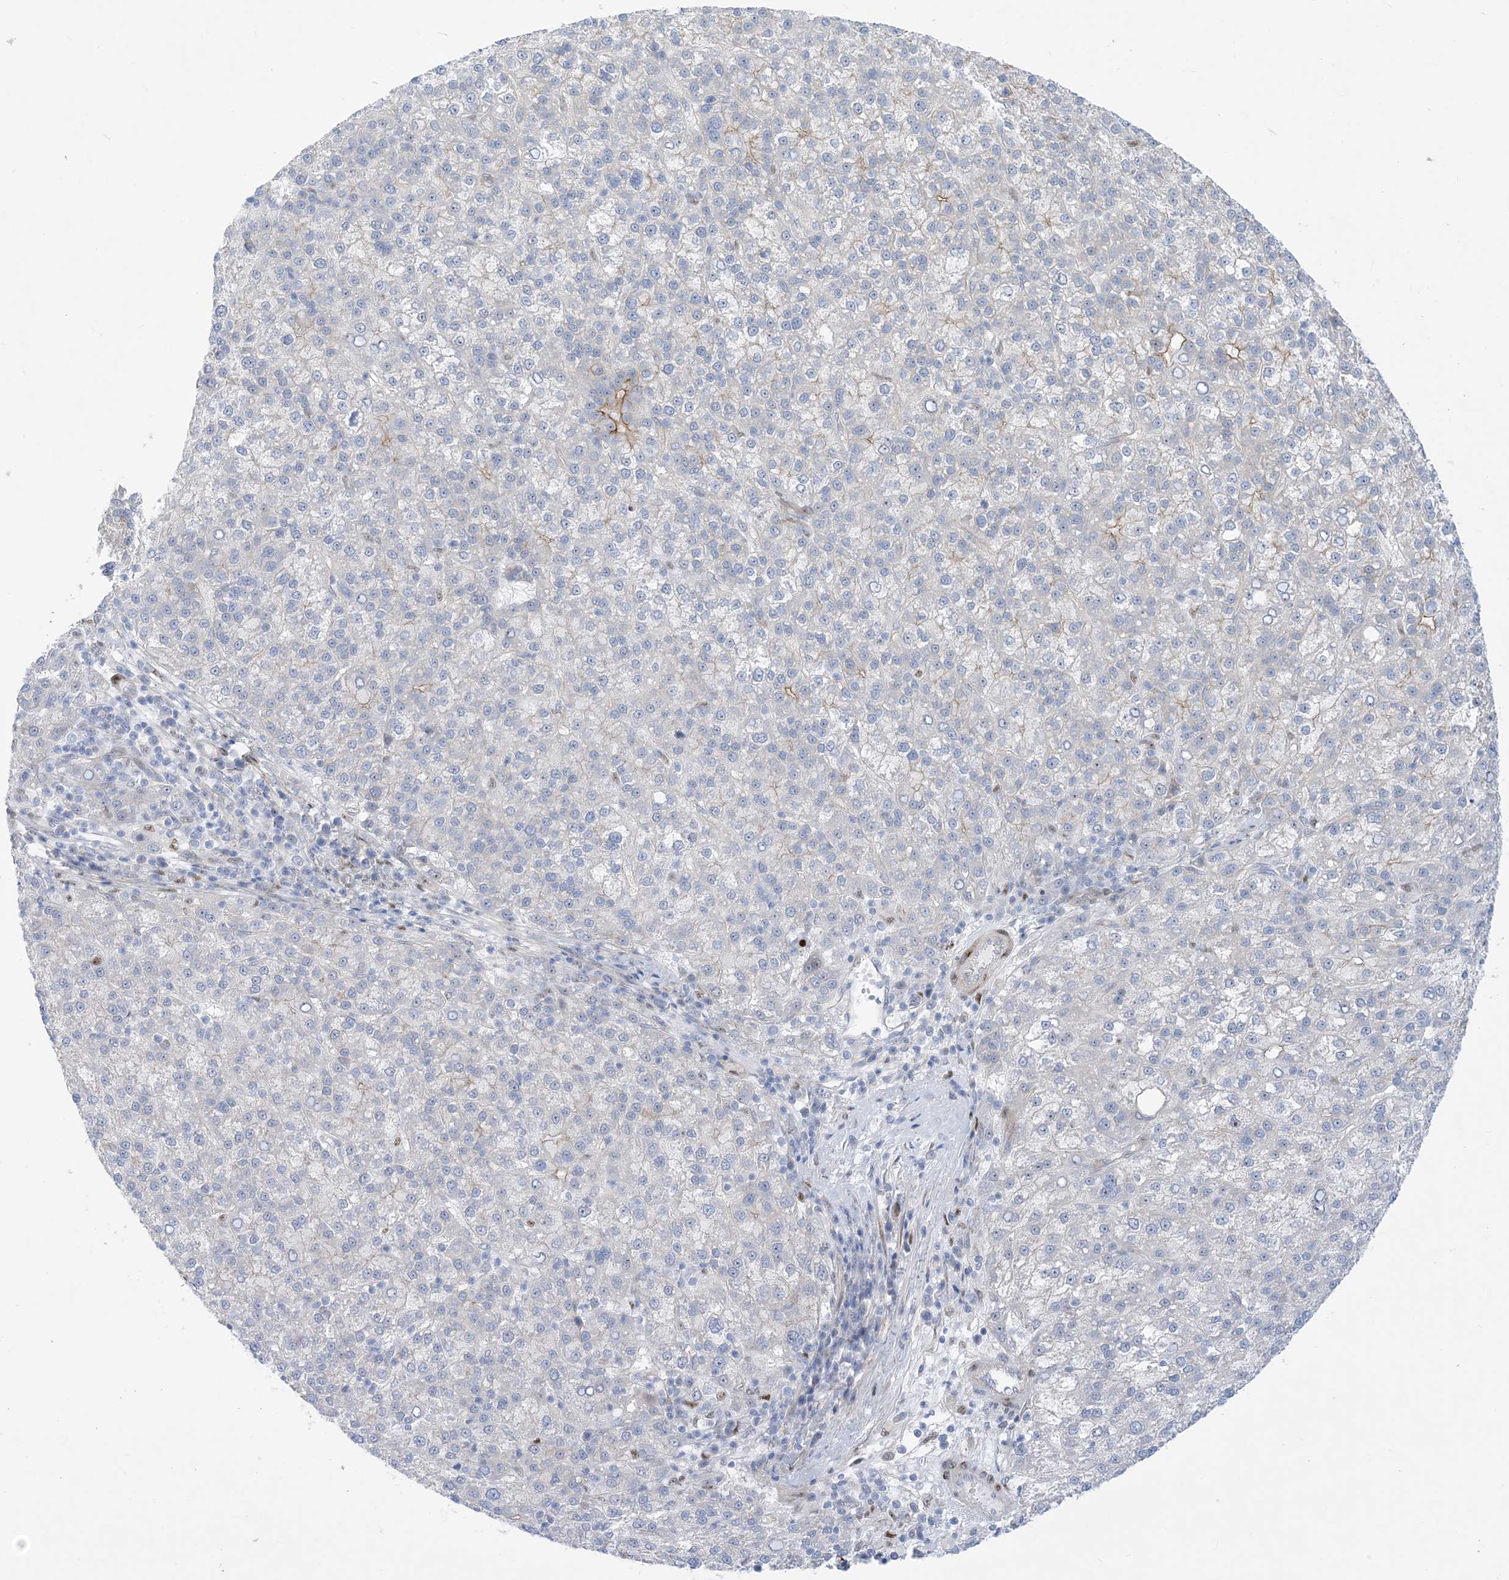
{"staining": {"intensity": "negative", "quantity": "none", "location": "none"}, "tissue": "liver cancer", "cell_type": "Tumor cells", "image_type": "cancer", "snomed": [{"axis": "morphology", "description": "Carcinoma, Hepatocellular, NOS"}, {"axis": "topography", "description": "Liver"}], "caption": "Hepatocellular carcinoma (liver) was stained to show a protein in brown. There is no significant positivity in tumor cells.", "gene": "MARS2", "patient": {"sex": "female", "age": 58}}